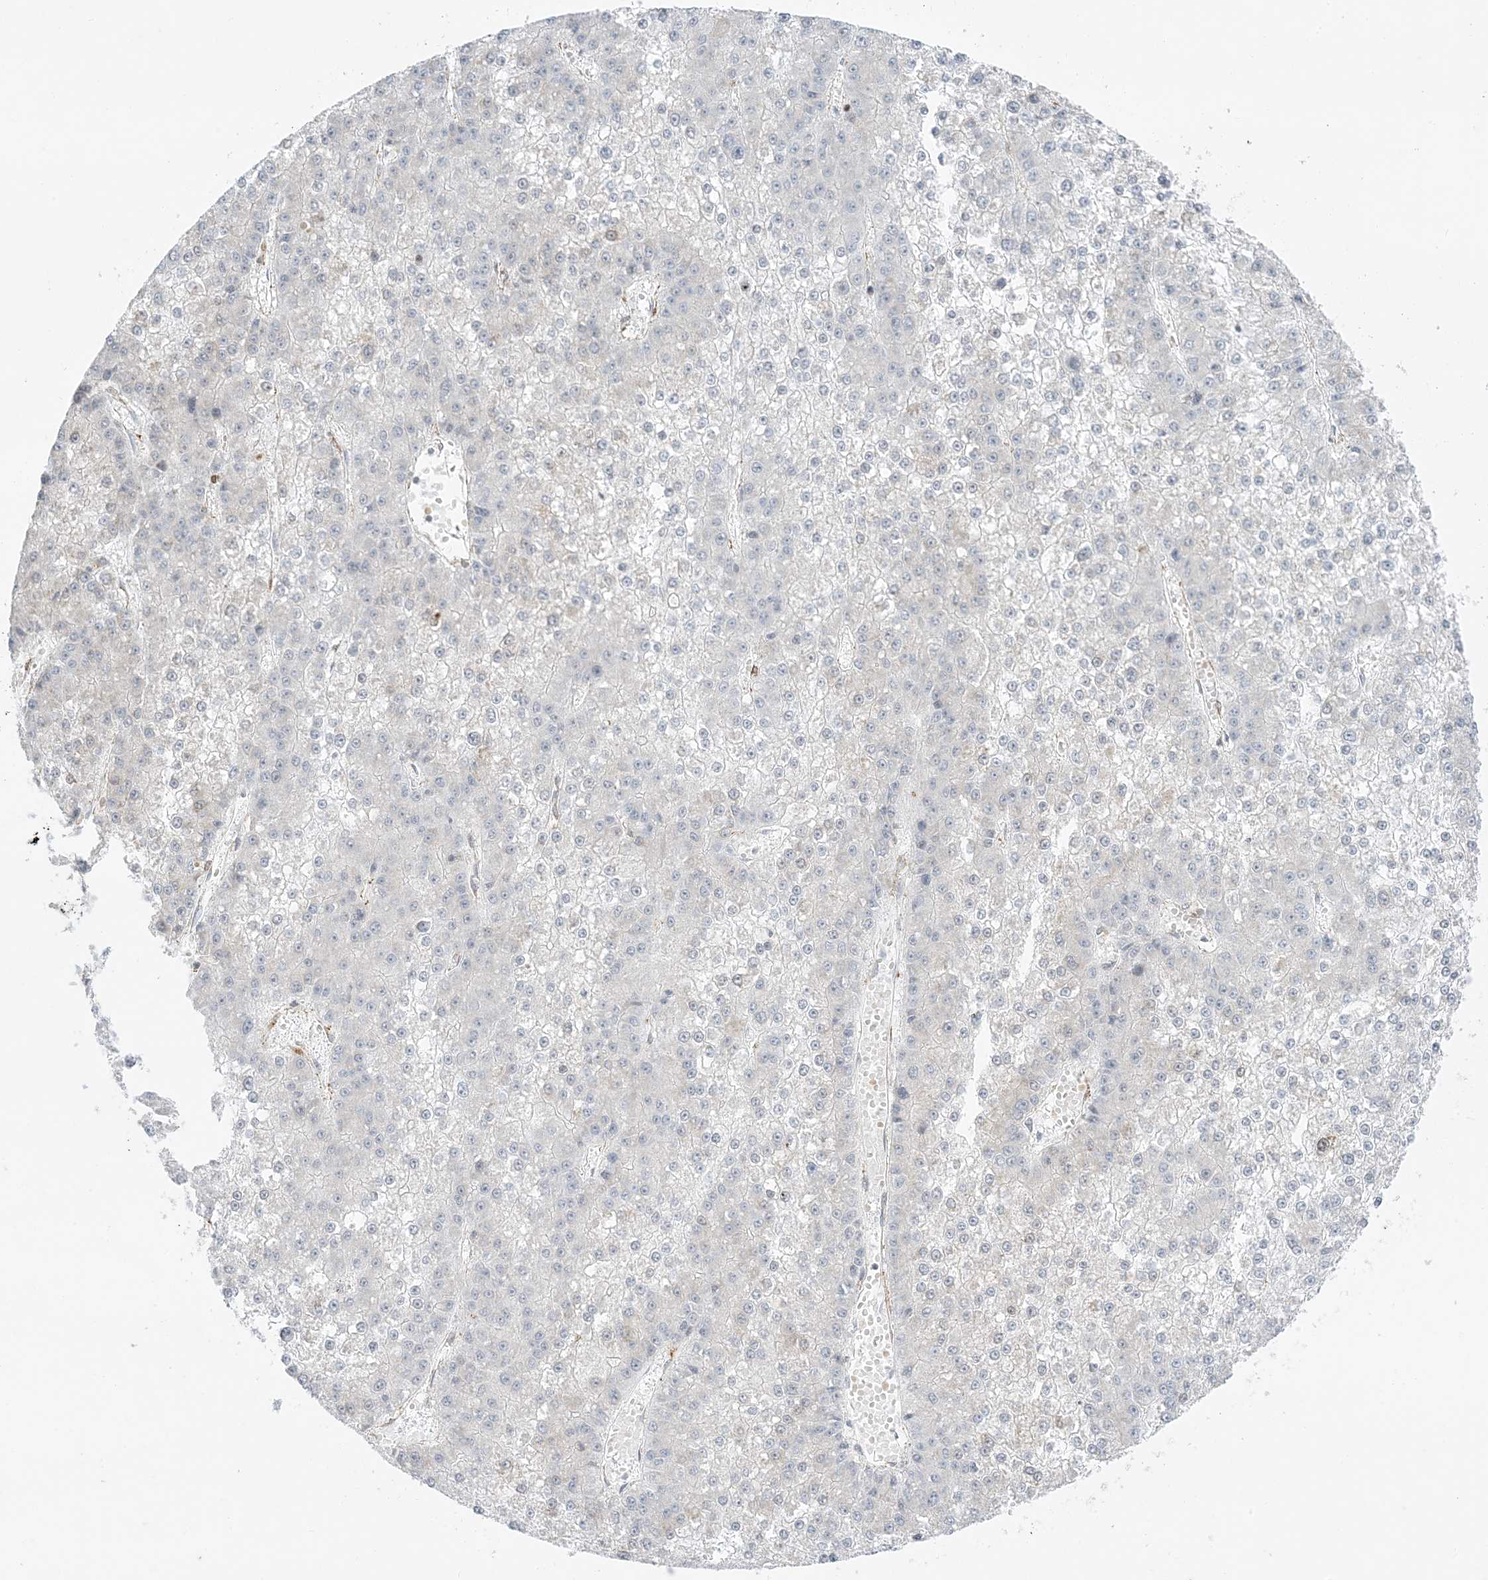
{"staining": {"intensity": "negative", "quantity": "none", "location": "none"}, "tissue": "liver cancer", "cell_type": "Tumor cells", "image_type": "cancer", "snomed": [{"axis": "morphology", "description": "Carcinoma, Hepatocellular, NOS"}, {"axis": "topography", "description": "Liver"}], "caption": "This is an immunohistochemistry (IHC) photomicrograph of liver cancer. There is no expression in tumor cells.", "gene": "RAC1", "patient": {"sex": "female", "age": 73}}